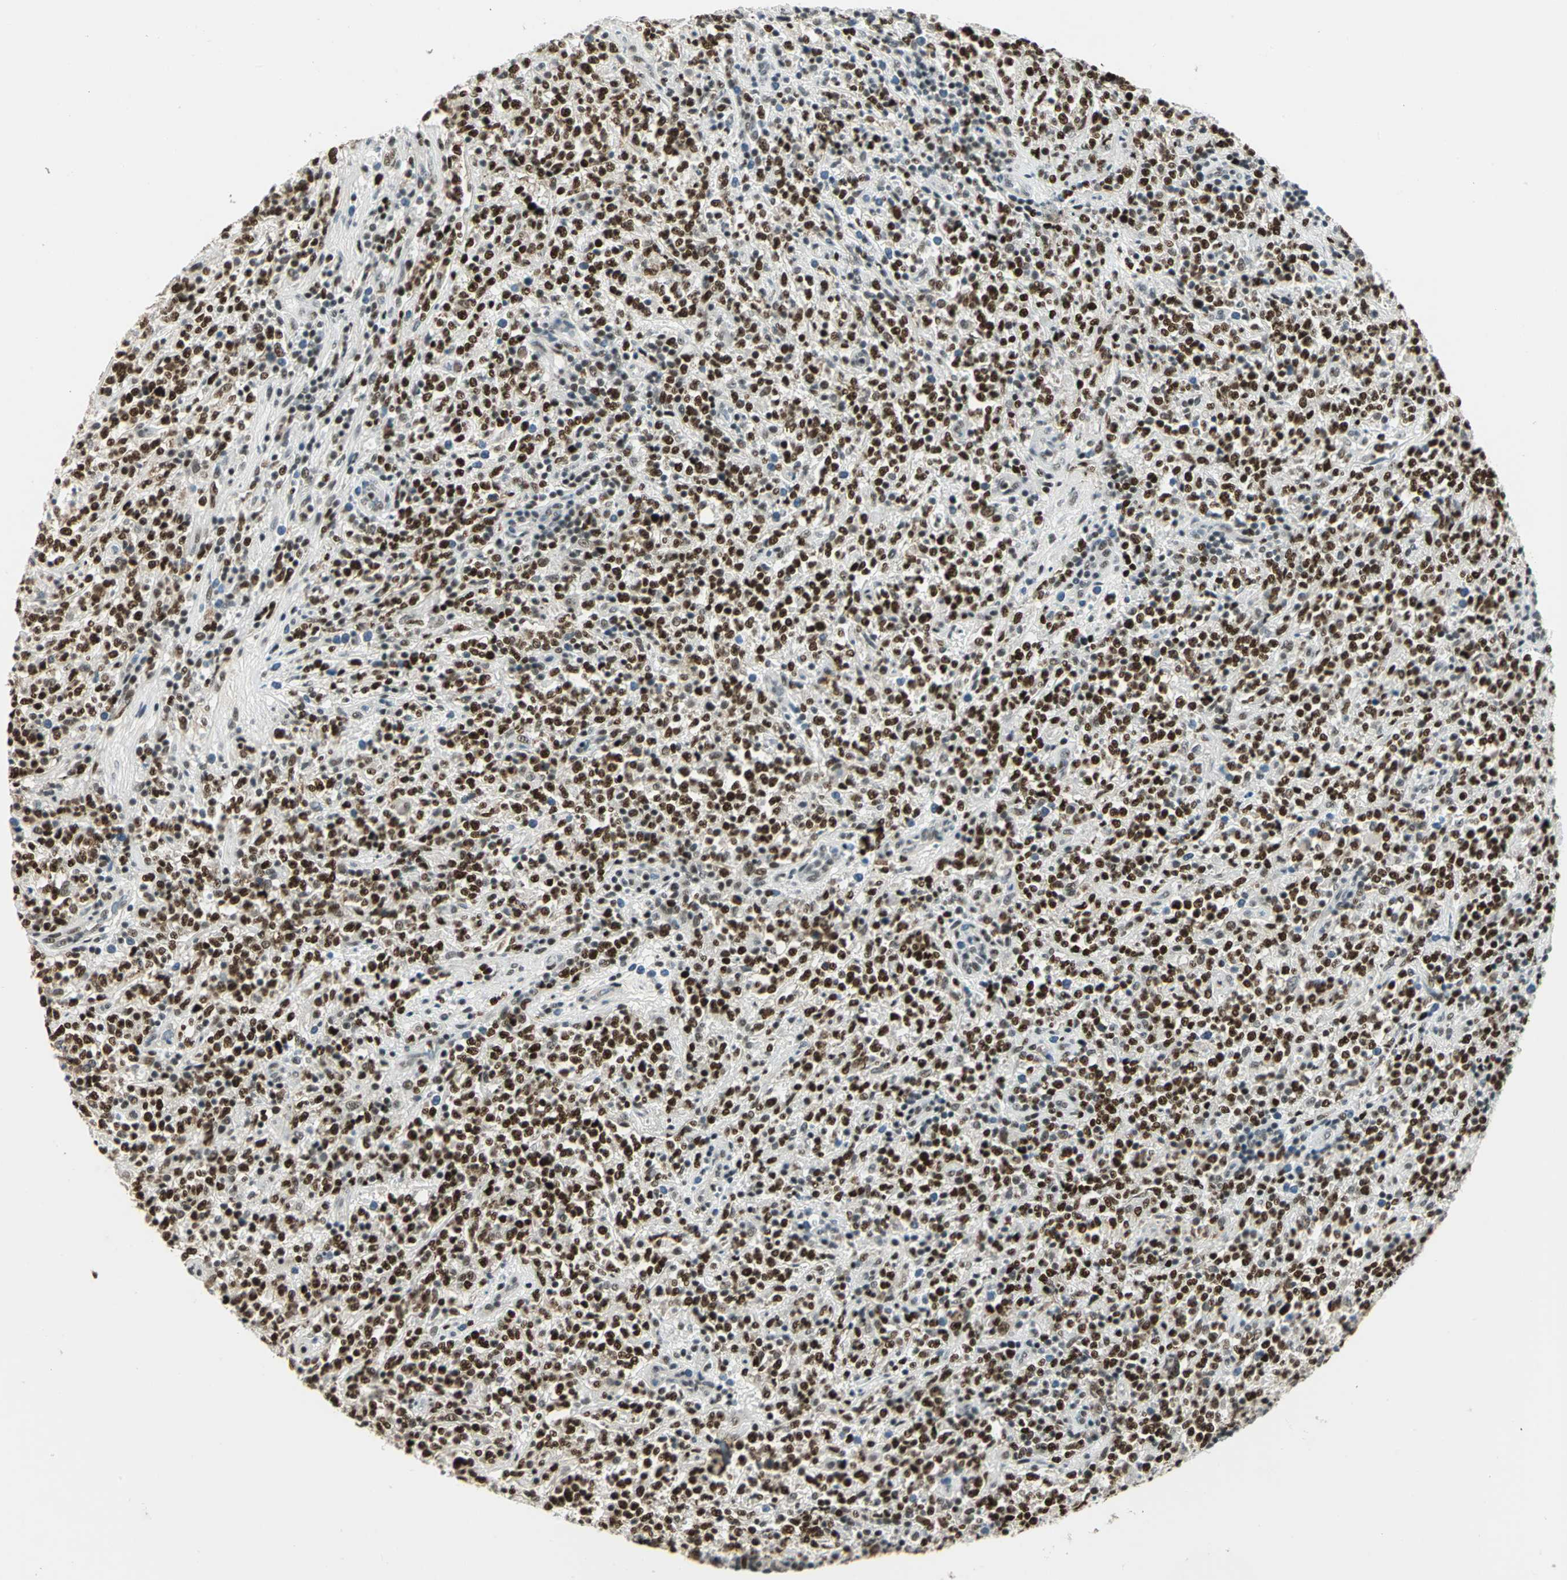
{"staining": {"intensity": "strong", "quantity": ">75%", "location": "nuclear"}, "tissue": "lymphoma", "cell_type": "Tumor cells", "image_type": "cancer", "snomed": [{"axis": "morphology", "description": "Malignant lymphoma, non-Hodgkin's type, High grade"}, {"axis": "topography", "description": "Soft tissue"}], "caption": "Protein staining demonstrates strong nuclear positivity in approximately >75% of tumor cells in high-grade malignant lymphoma, non-Hodgkin's type.", "gene": "CCNT1", "patient": {"sex": "male", "age": 18}}